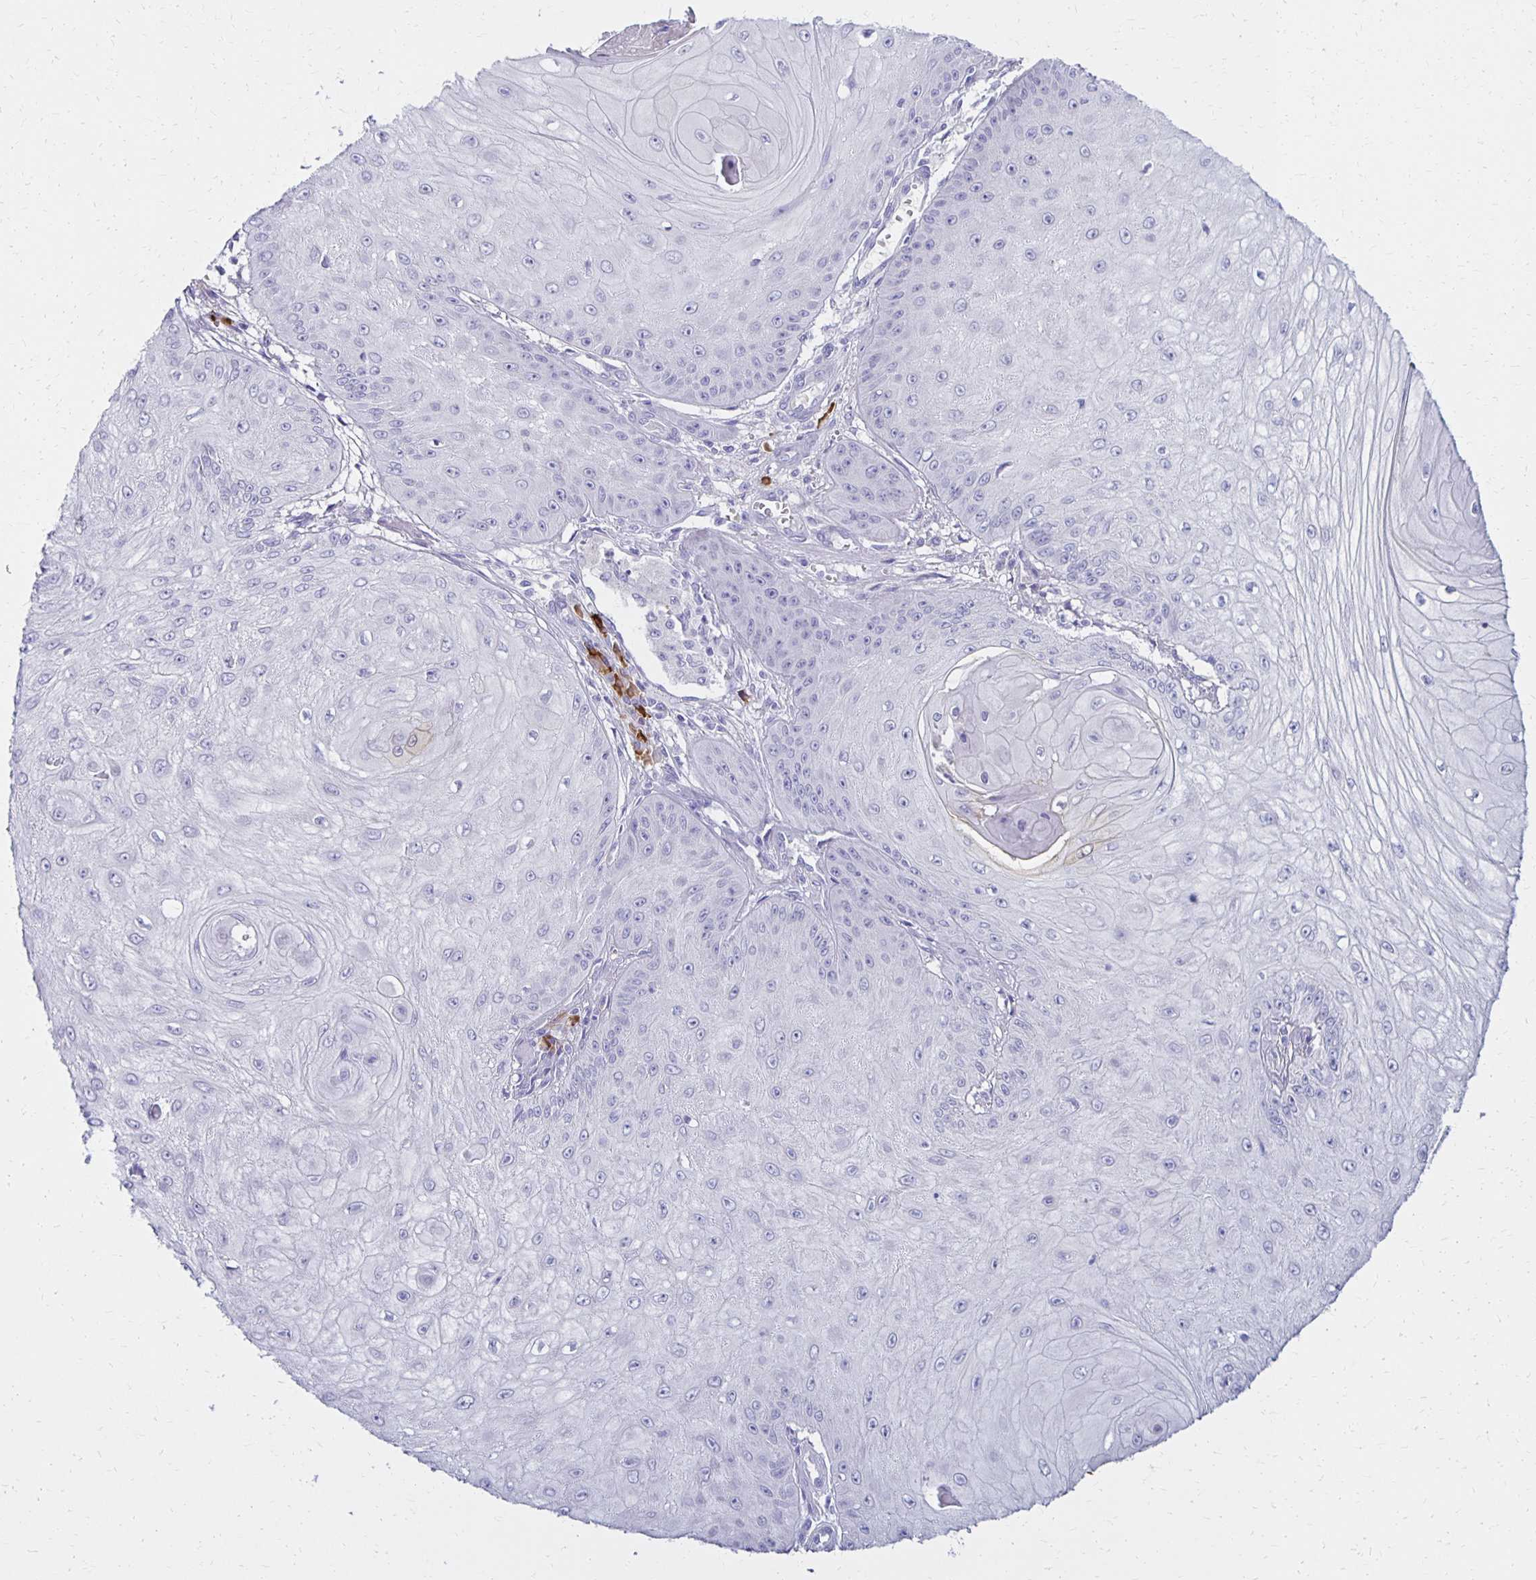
{"staining": {"intensity": "negative", "quantity": "none", "location": "none"}, "tissue": "skin cancer", "cell_type": "Tumor cells", "image_type": "cancer", "snomed": [{"axis": "morphology", "description": "Squamous cell carcinoma, NOS"}, {"axis": "topography", "description": "Skin"}], "caption": "Immunohistochemistry (IHC) histopathology image of neoplastic tissue: skin cancer stained with DAB (3,3'-diaminobenzidine) demonstrates no significant protein staining in tumor cells.", "gene": "FNTB", "patient": {"sex": "male", "age": 70}}